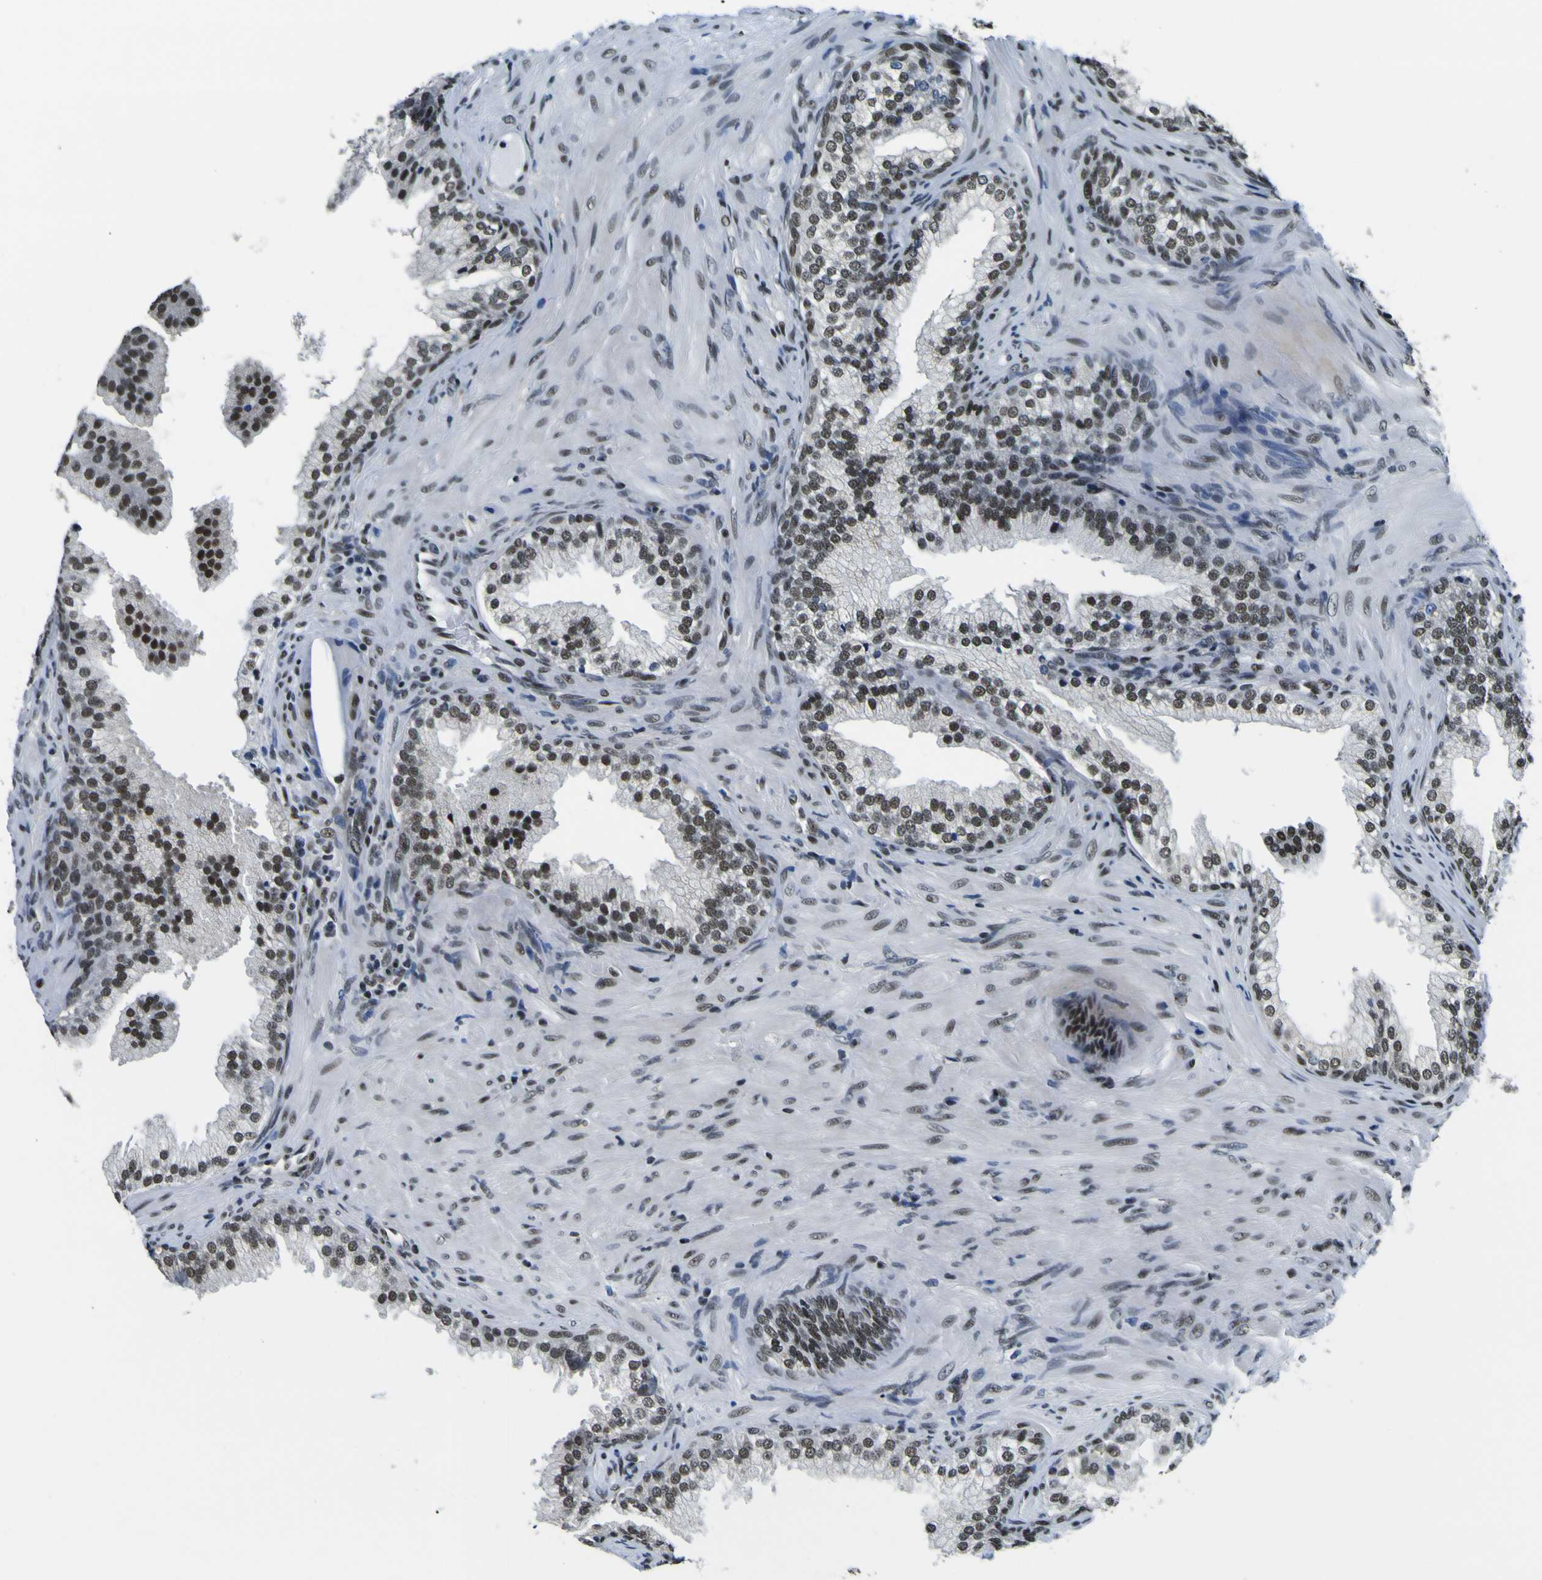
{"staining": {"intensity": "moderate", "quantity": "25%-75%", "location": "nuclear"}, "tissue": "prostate", "cell_type": "Glandular cells", "image_type": "normal", "snomed": [{"axis": "morphology", "description": "Normal tissue, NOS"}, {"axis": "topography", "description": "Prostate"}], "caption": "Benign prostate was stained to show a protein in brown. There is medium levels of moderate nuclear expression in approximately 25%-75% of glandular cells.", "gene": "SP1", "patient": {"sex": "male", "age": 76}}